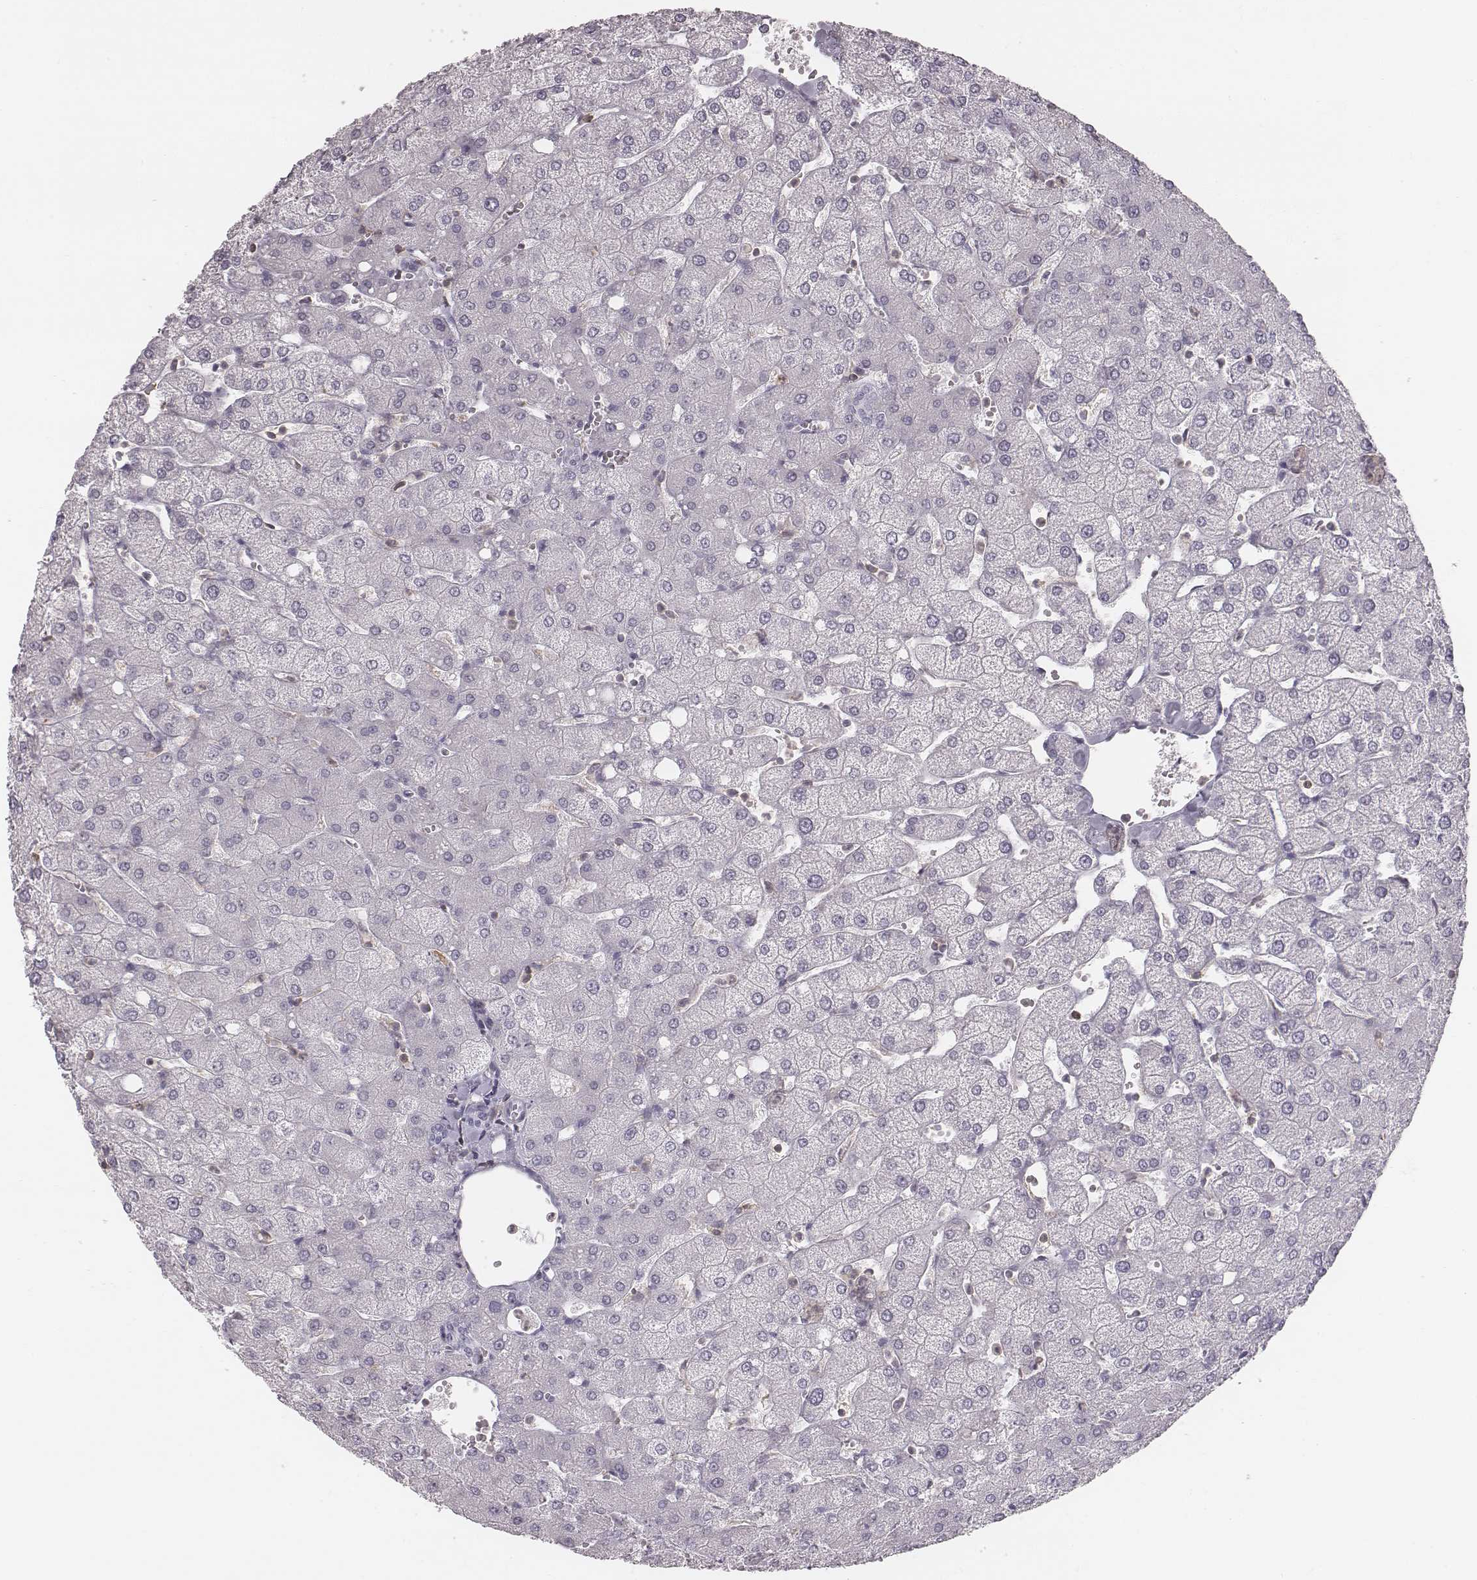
{"staining": {"intensity": "negative", "quantity": "none", "location": "none"}, "tissue": "liver", "cell_type": "Cholangiocytes", "image_type": "normal", "snomed": [{"axis": "morphology", "description": "Normal tissue, NOS"}, {"axis": "topography", "description": "Liver"}], "caption": "Immunohistochemistry of unremarkable liver demonstrates no expression in cholangiocytes.", "gene": "ENSG00000285837", "patient": {"sex": "female", "age": 54}}